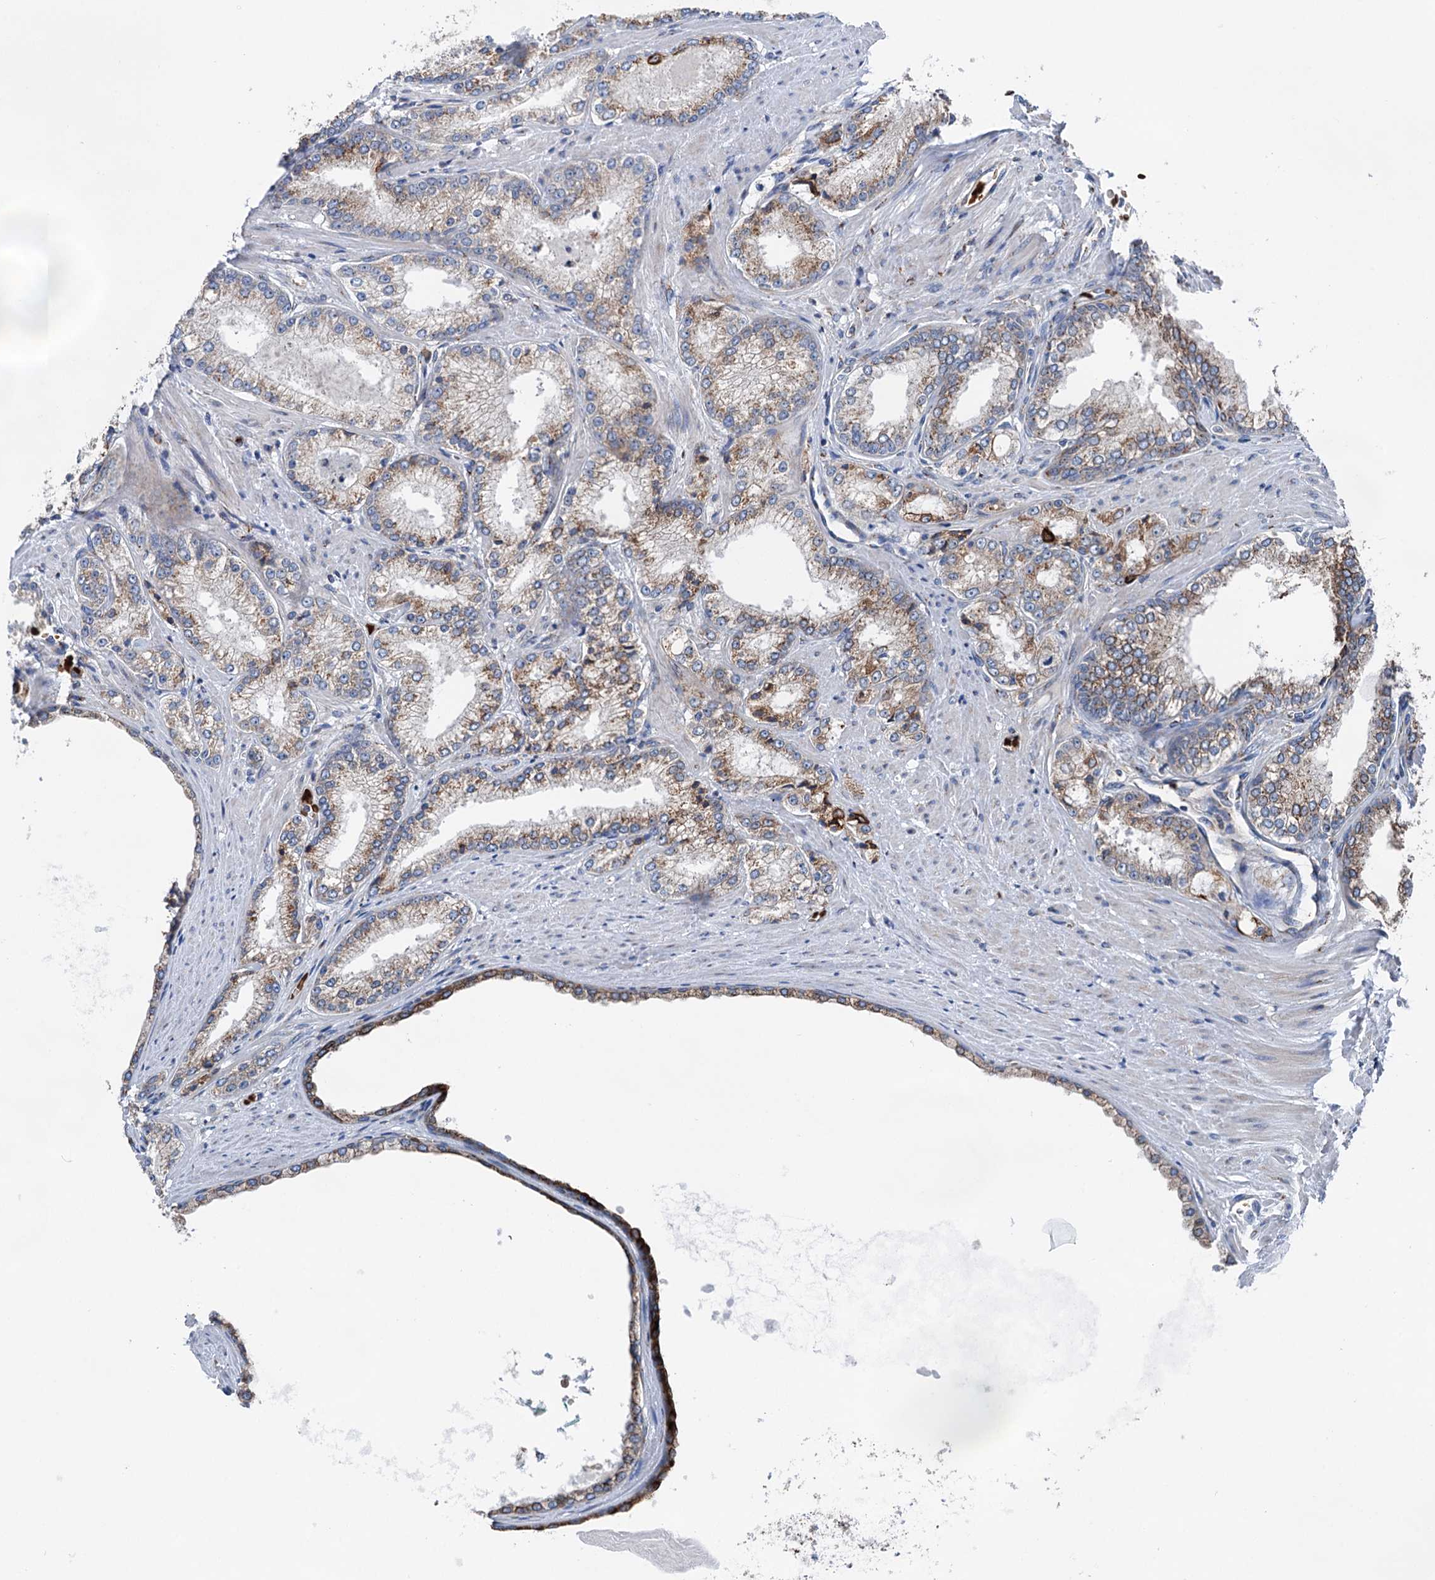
{"staining": {"intensity": "moderate", "quantity": "25%-75%", "location": "cytoplasmic/membranous"}, "tissue": "prostate cancer", "cell_type": "Tumor cells", "image_type": "cancer", "snomed": [{"axis": "morphology", "description": "Adenocarcinoma, High grade"}, {"axis": "topography", "description": "Prostate"}], "caption": "Immunohistochemistry (IHC) (DAB) staining of prostate cancer exhibits moderate cytoplasmic/membranous protein staining in about 25%-75% of tumor cells.", "gene": "EIPR1", "patient": {"sex": "male", "age": 66}}